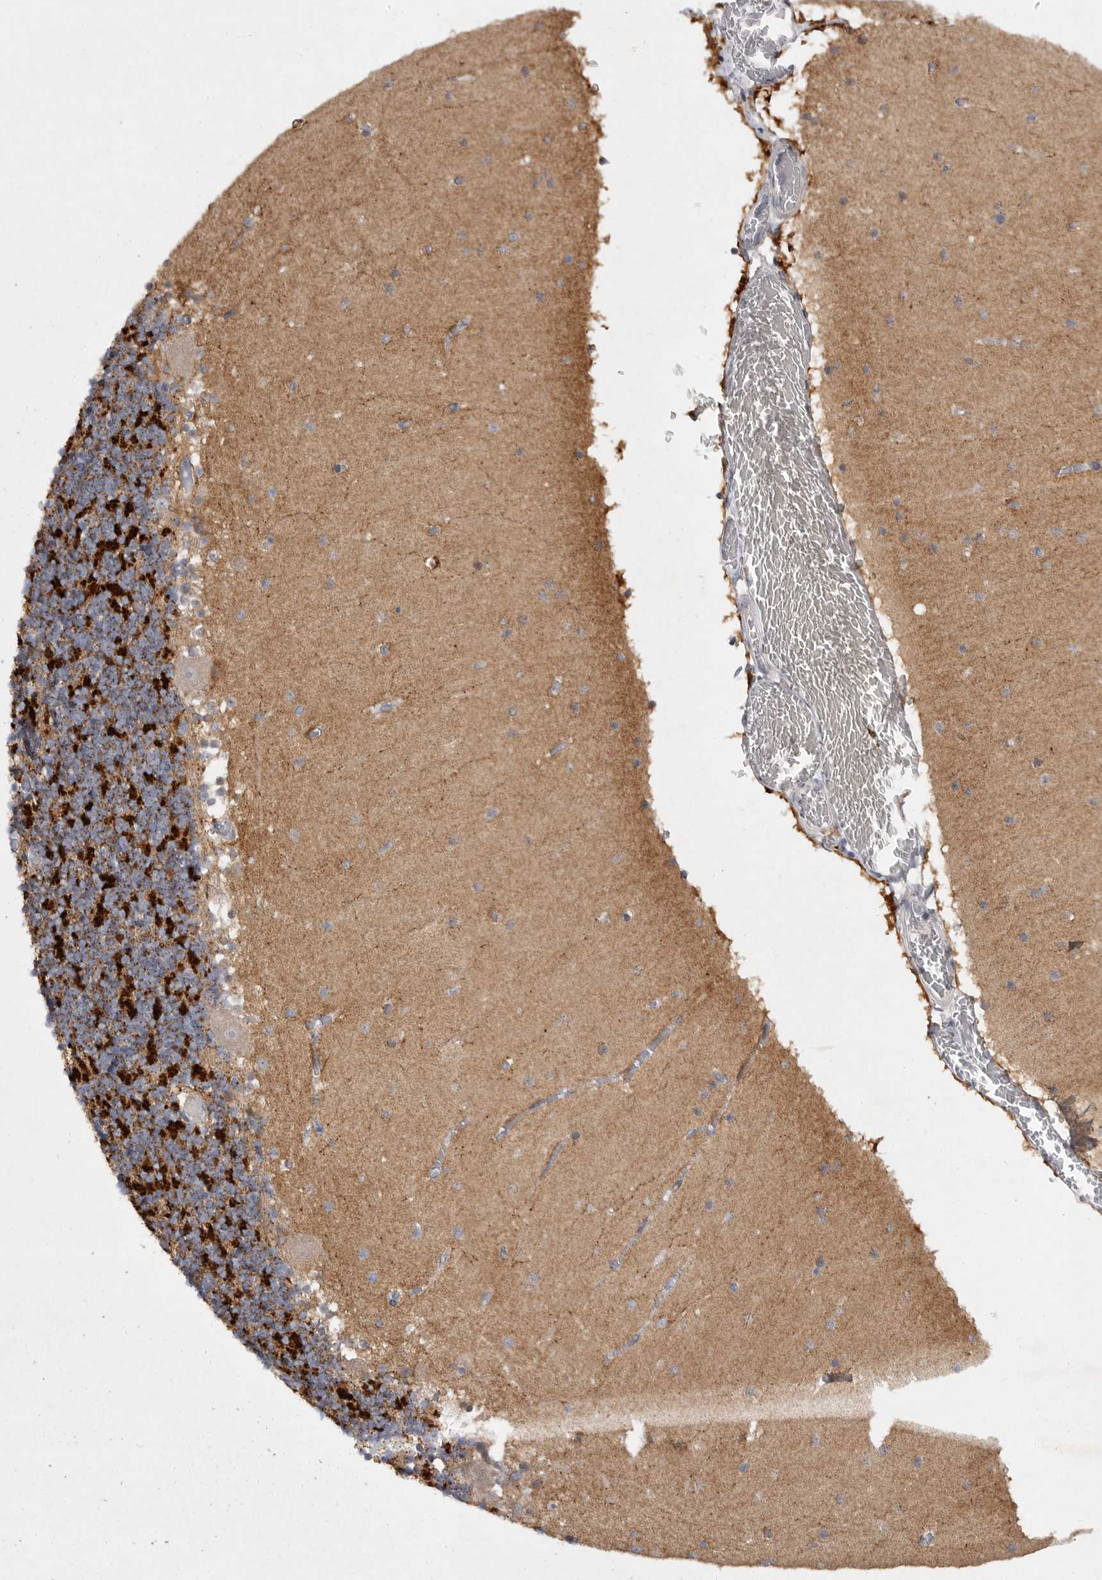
{"staining": {"intensity": "strong", "quantity": "25%-75%", "location": "cytoplasmic/membranous"}, "tissue": "cerebellum", "cell_type": "Cells in granular layer", "image_type": "normal", "snomed": [{"axis": "morphology", "description": "Normal tissue, NOS"}, {"axis": "topography", "description": "Cerebellum"}], "caption": "Immunohistochemistry (DAB) staining of unremarkable cerebellum displays strong cytoplasmic/membranous protein positivity in approximately 25%-75% of cells in granular layer. (IHC, brightfield microscopy, high magnification).", "gene": "EDEM3", "patient": {"sex": "female", "age": 28}}